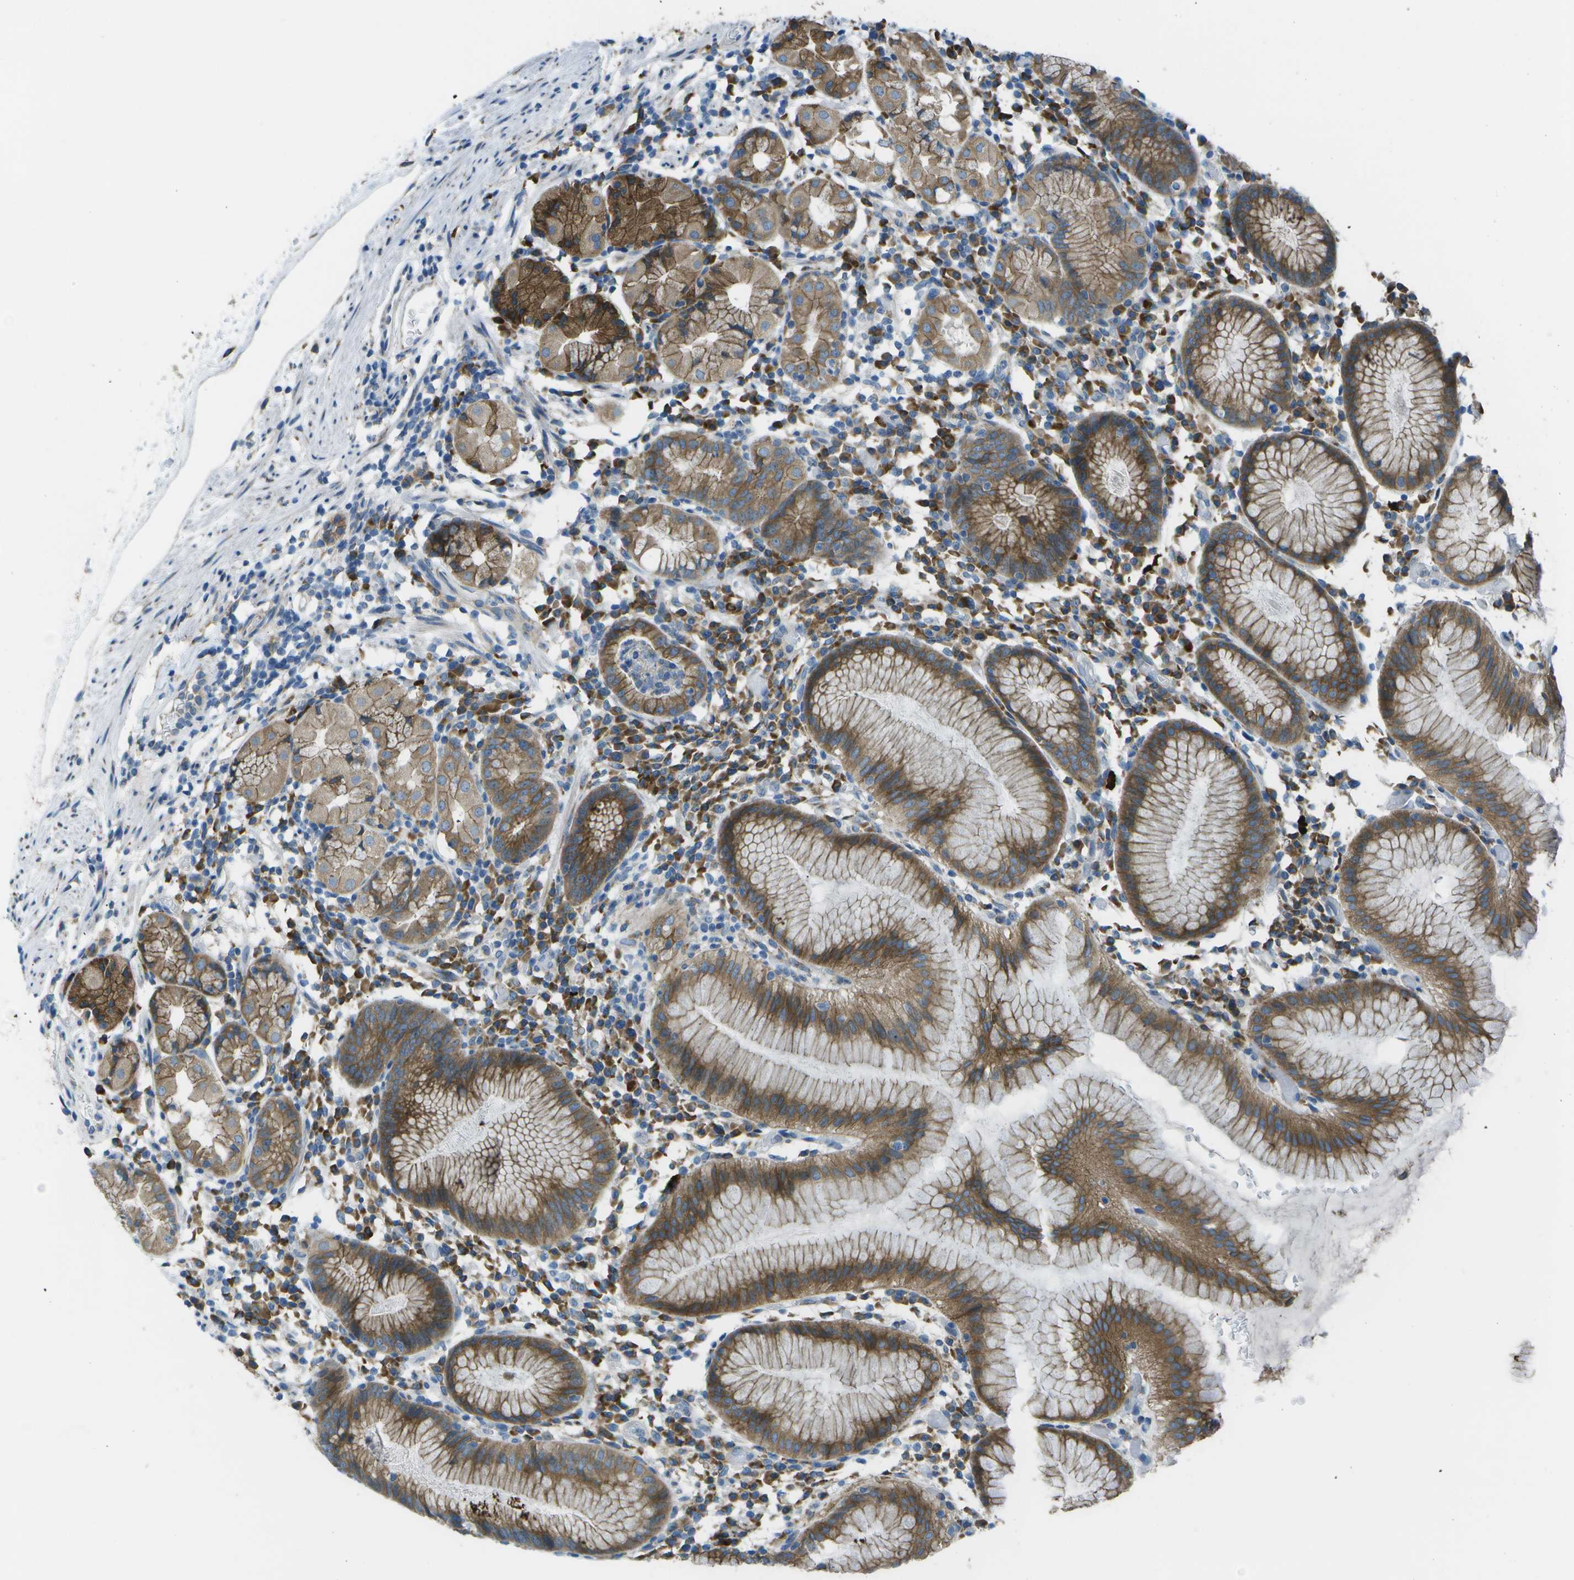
{"staining": {"intensity": "moderate", "quantity": ">75%", "location": "cytoplasmic/membranous"}, "tissue": "stomach", "cell_type": "Glandular cells", "image_type": "normal", "snomed": [{"axis": "morphology", "description": "Normal tissue, NOS"}, {"axis": "topography", "description": "Stomach"}, {"axis": "topography", "description": "Stomach, lower"}], "caption": "Normal stomach was stained to show a protein in brown. There is medium levels of moderate cytoplasmic/membranous positivity in approximately >75% of glandular cells. The staining was performed using DAB (3,3'-diaminobenzidine), with brown indicating positive protein expression. Nuclei are stained blue with hematoxylin.", "gene": "KCTD3", "patient": {"sex": "female", "age": 75}}